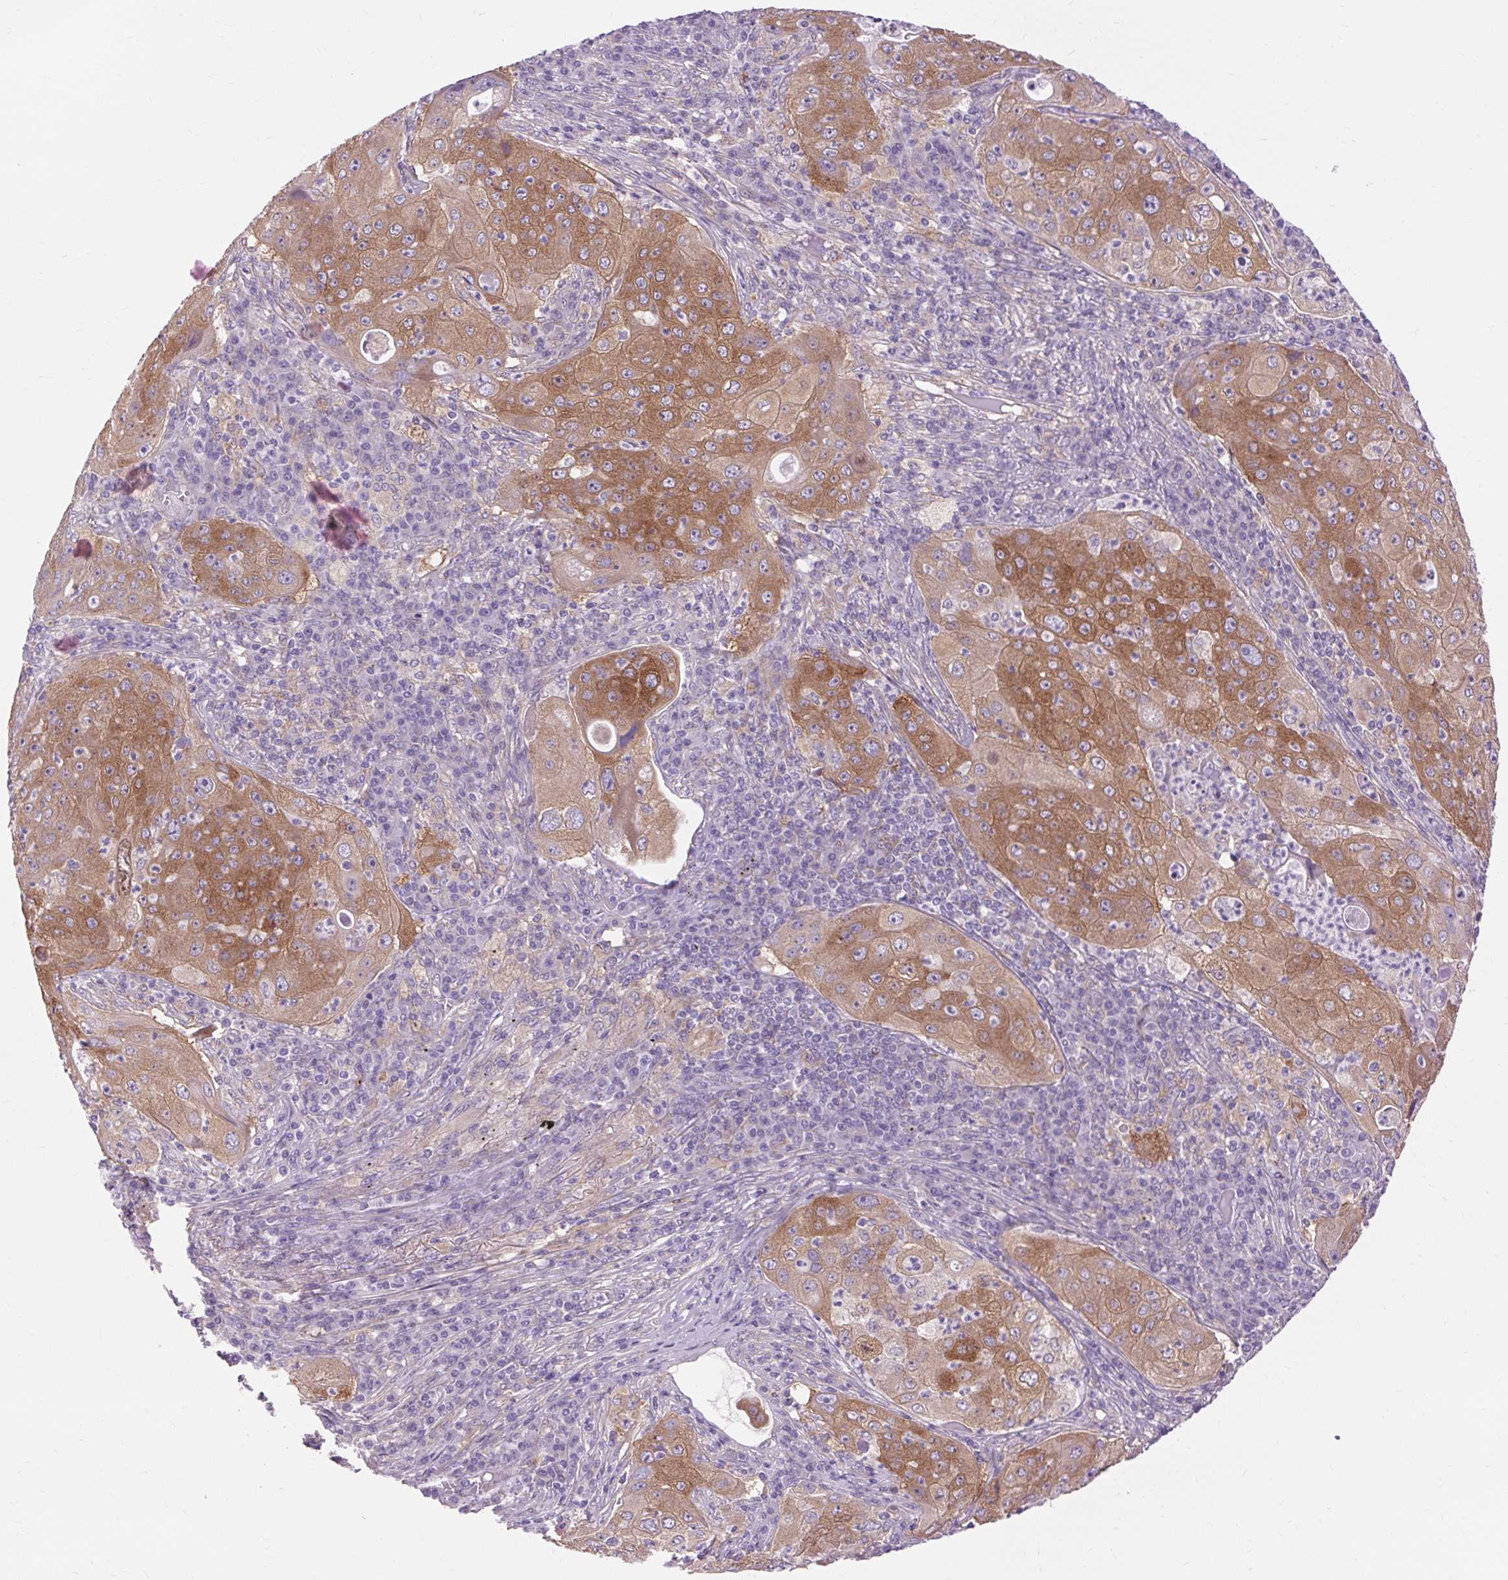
{"staining": {"intensity": "moderate", "quantity": ">75%", "location": "cytoplasmic/membranous"}, "tissue": "lung cancer", "cell_type": "Tumor cells", "image_type": "cancer", "snomed": [{"axis": "morphology", "description": "Squamous cell carcinoma, NOS"}, {"axis": "topography", "description": "Lung"}], "caption": "An immunohistochemistry (IHC) histopathology image of tumor tissue is shown. Protein staining in brown highlights moderate cytoplasmic/membranous positivity in lung cancer (squamous cell carcinoma) within tumor cells.", "gene": "SOWAHC", "patient": {"sex": "female", "age": 59}}